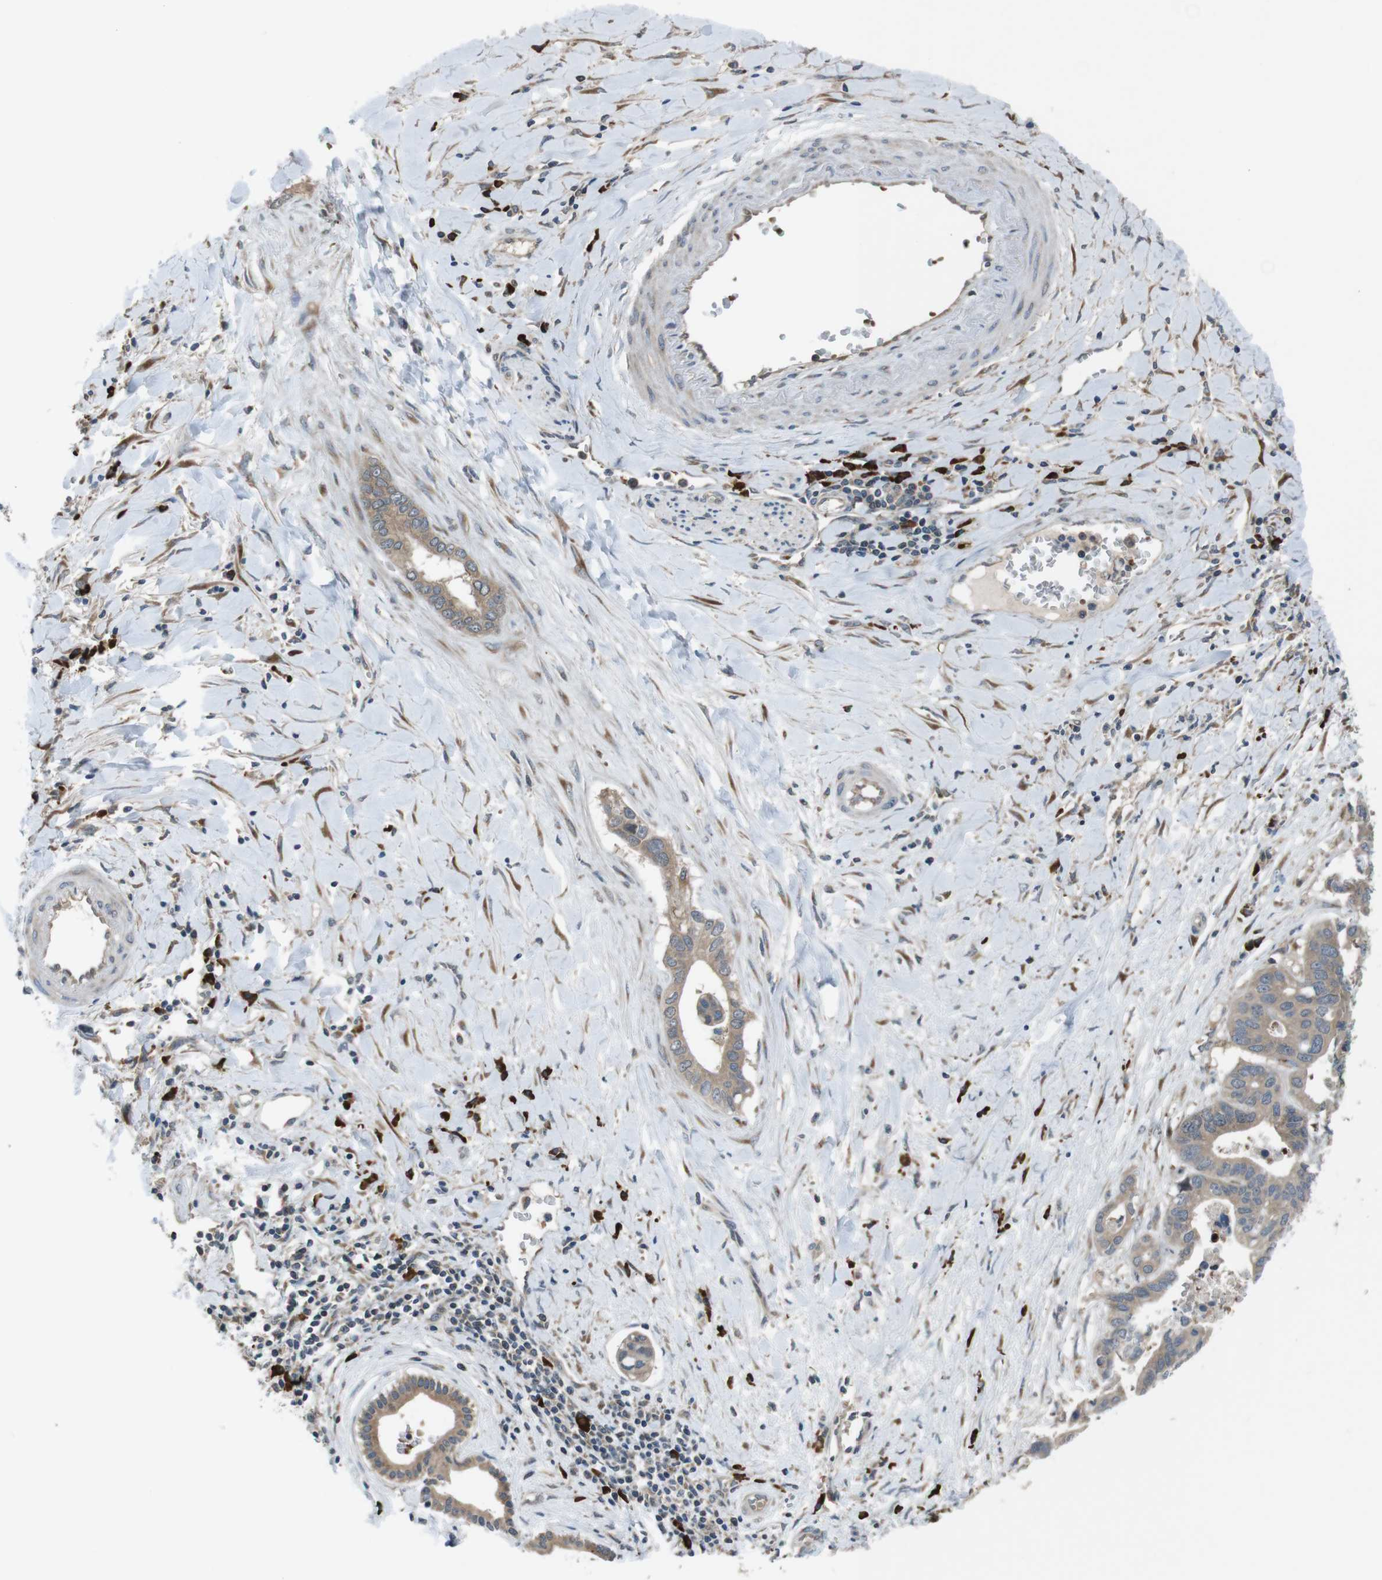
{"staining": {"intensity": "weak", "quantity": ">75%", "location": "cytoplasmic/membranous"}, "tissue": "liver cancer", "cell_type": "Tumor cells", "image_type": "cancer", "snomed": [{"axis": "morphology", "description": "Cholangiocarcinoma"}, {"axis": "topography", "description": "Liver"}], "caption": "A brown stain shows weak cytoplasmic/membranous positivity of a protein in cholangiocarcinoma (liver) tumor cells.", "gene": "SSR3", "patient": {"sex": "female", "age": 65}}